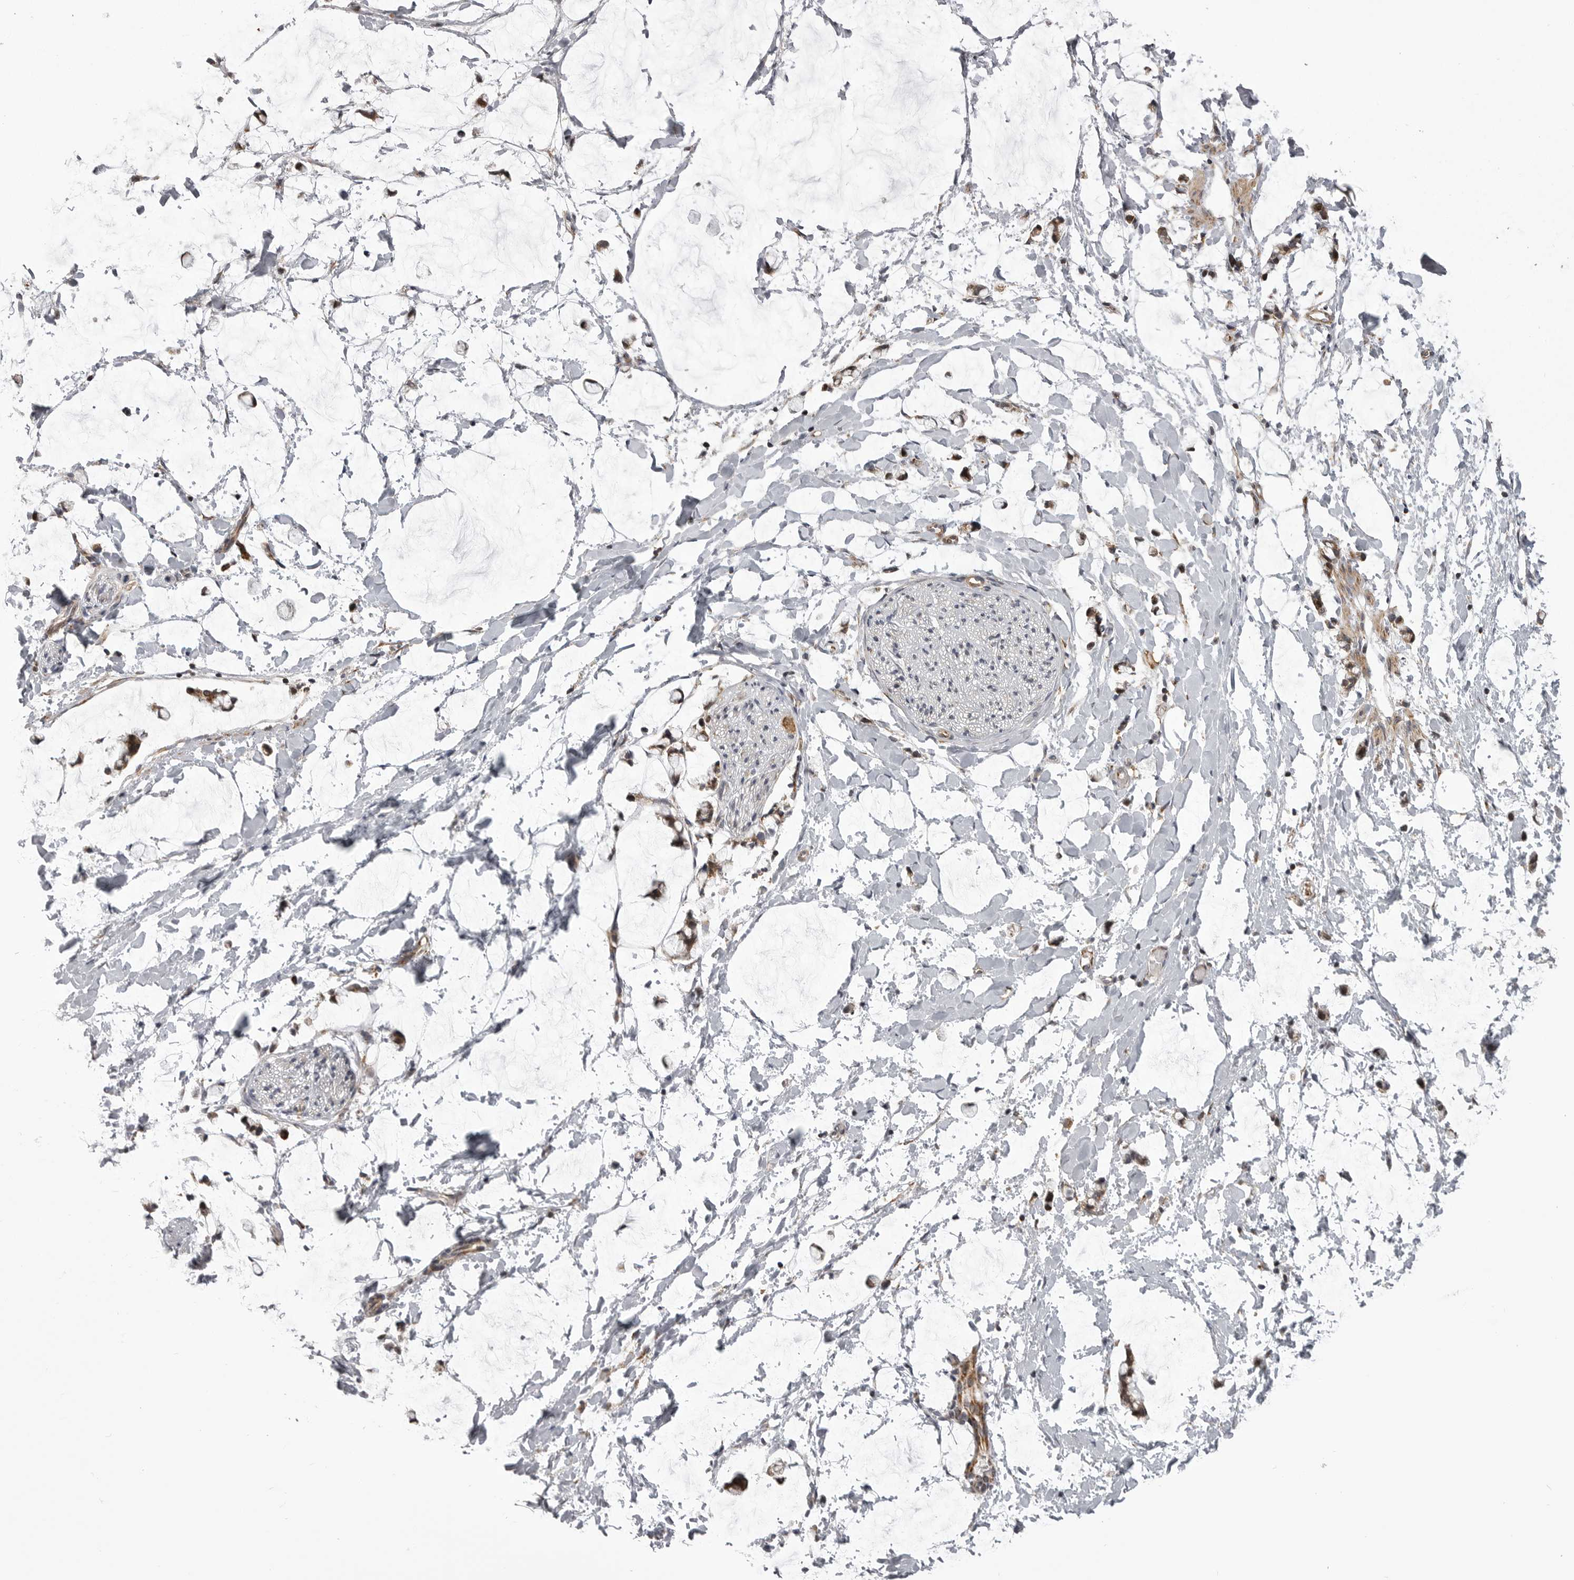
{"staining": {"intensity": "weak", "quantity": ">75%", "location": "cytoplasmic/membranous"}, "tissue": "adipose tissue", "cell_type": "Adipocytes", "image_type": "normal", "snomed": [{"axis": "morphology", "description": "Normal tissue, NOS"}, {"axis": "morphology", "description": "Adenocarcinoma, NOS"}, {"axis": "topography", "description": "Colon"}, {"axis": "topography", "description": "Peripheral nerve tissue"}], "caption": "Adipocytes demonstrate low levels of weak cytoplasmic/membranous positivity in about >75% of cells in benign human adipose tissue. The protein is shown in brown color, while the nuclei are stained blue.", "gene": "TMPRSS11F", "patient": {"sex": "male", "age": 14}}